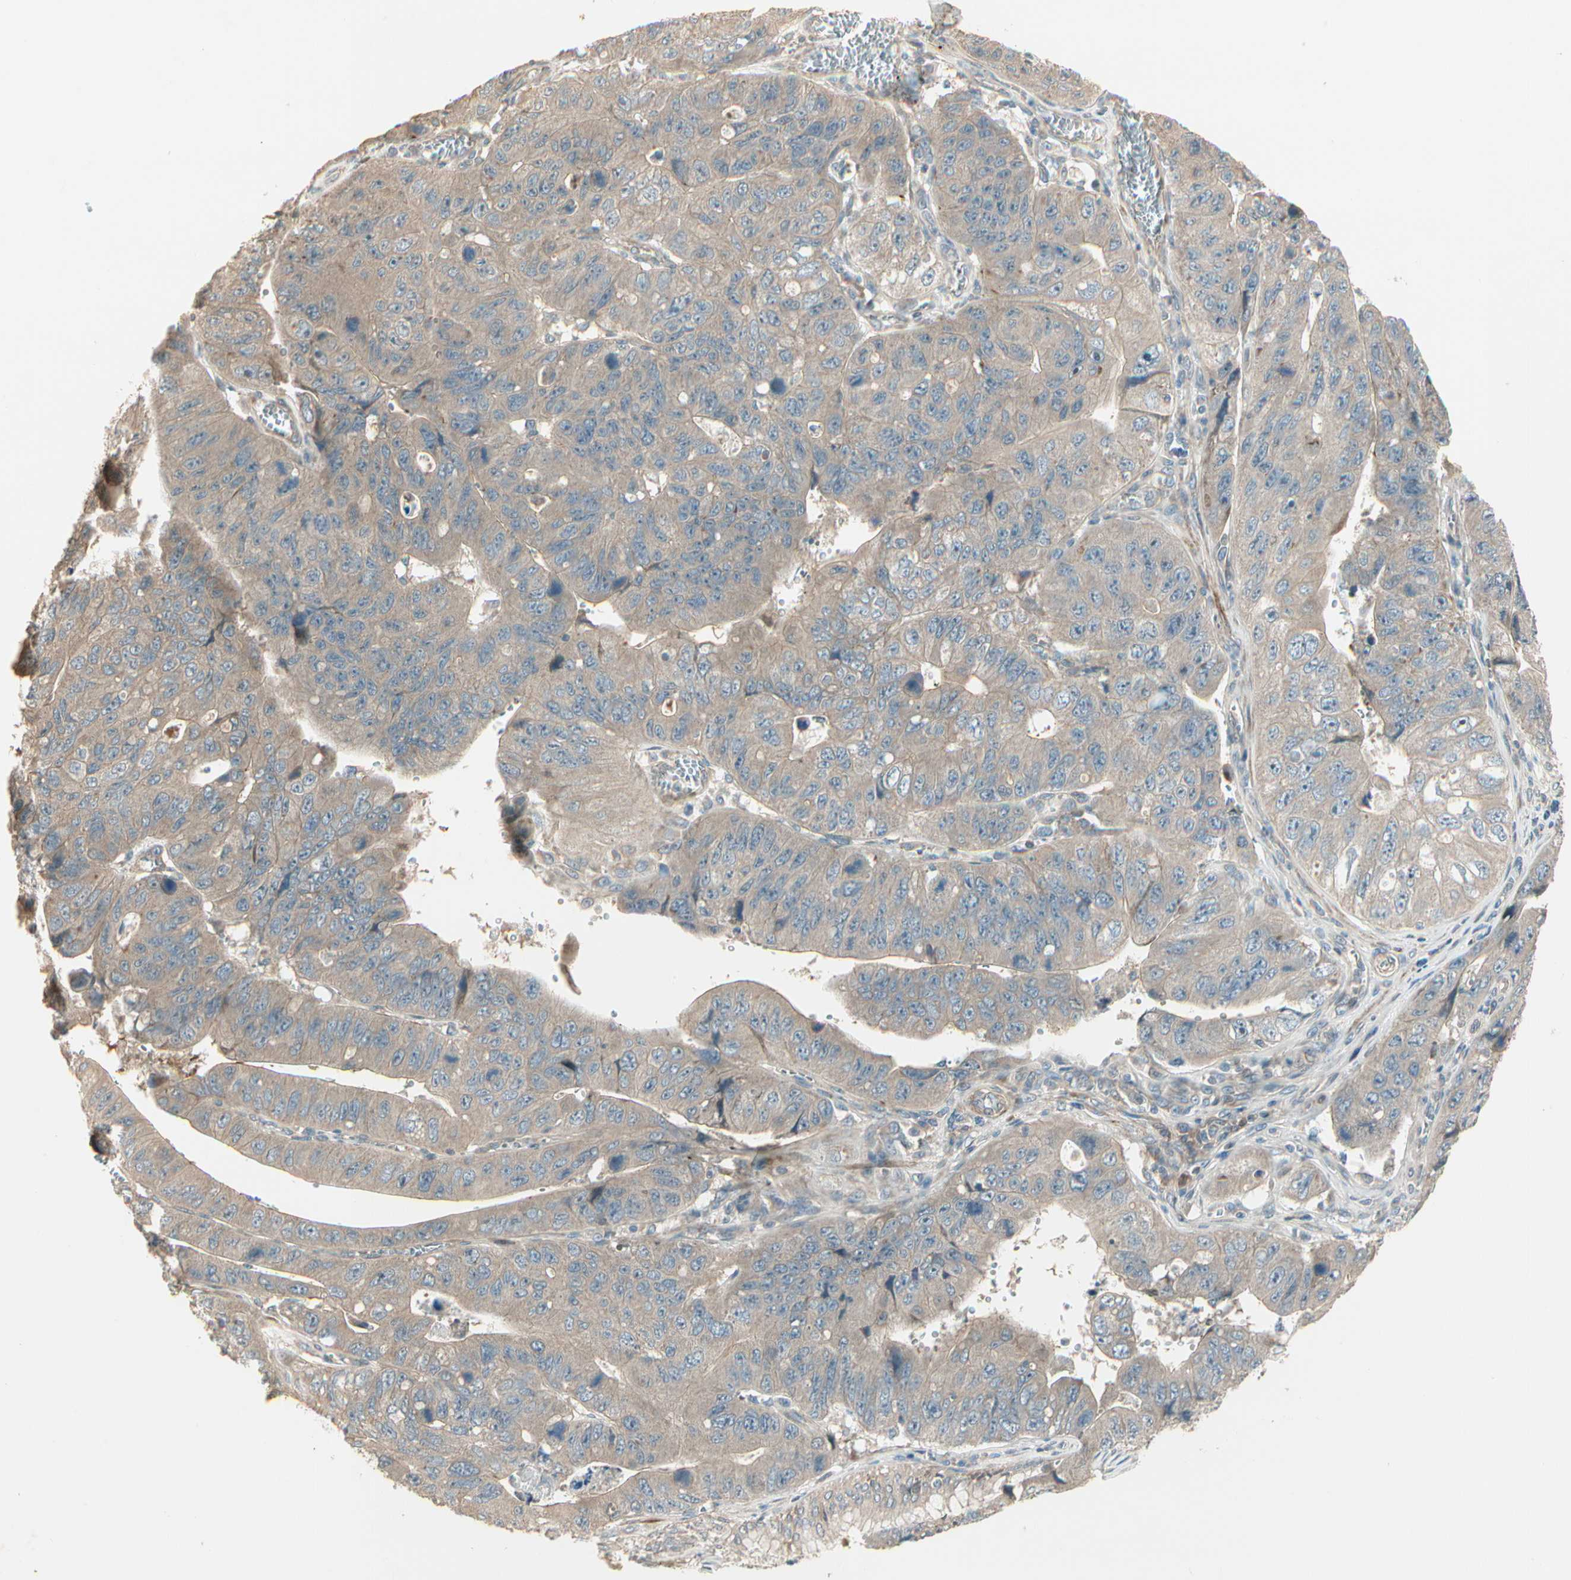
{"staining": {"intensity": "weak", "quantity": ">75%", "location": "cytoplasmic/membranous"}, "tissue": "stomach cancer", "cell_type": "Tumor cells", "image_type": "cancer", "snomed": [{"axis": "morphology", "description": "Adenocarcinoma, NOS"}, {"axis": "topography", "description": "Stomach"}], "caption": "Immunohistochemical staining of stomach adenocarcinoma shows weak cytoplasmic/membranous protein staining in approximately >75% of tumor cells.", "gene": "ACVR1", "patient": {"sex": "male", "age": 59}}